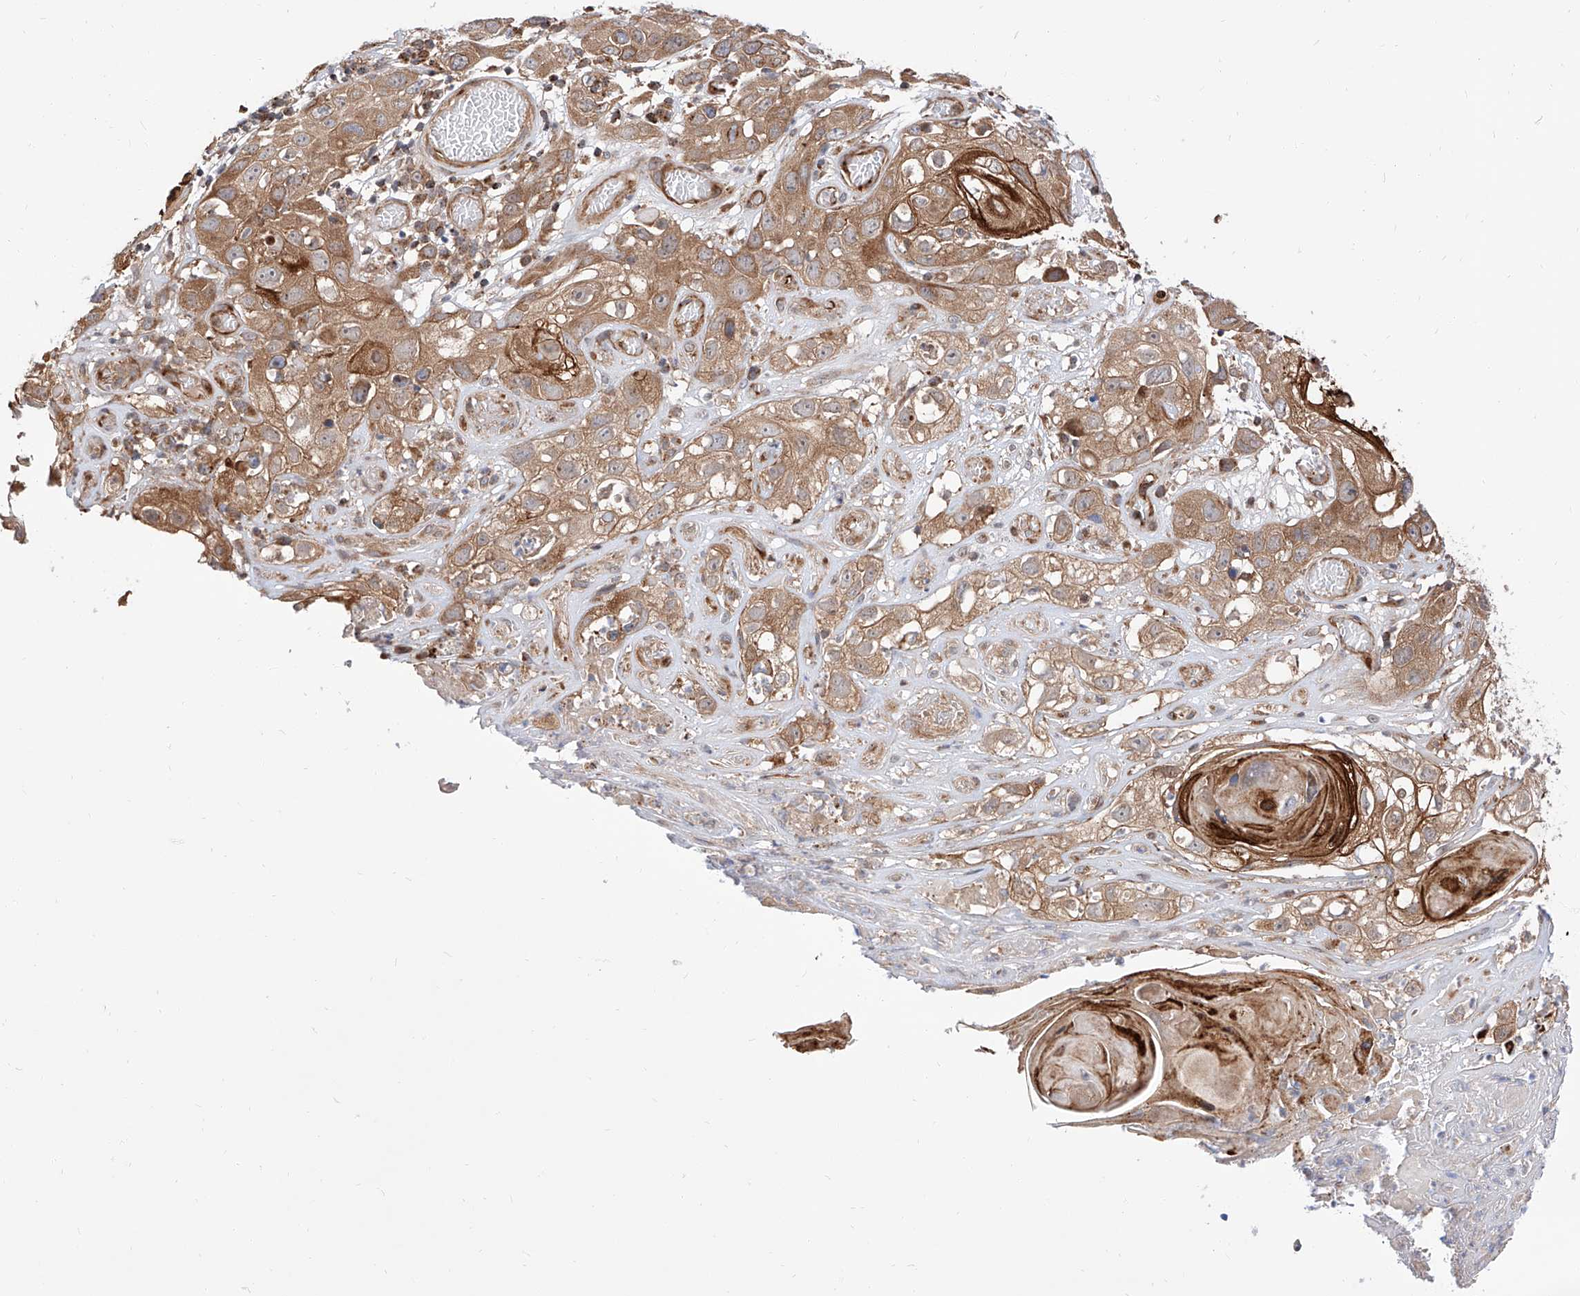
{"staining": {"intensity": "moderate", "quantity": ">75%", "location": "cytoplasmic/membranous"}, "tissue": "skin cancer", "cell_type": "Tumor cells", "image_type": "cancer", "snomed": [{"axis": "morphology", "description": "Squamous cell carcinoma, NOS"}, {"axis": "topography", "description": "Skin"}], "caption": "High-power microscopy captured an immunohistochemistry photomicrograph of squamous cell carcinoma (skin), revealing moderate cytoplasmic/membranous positivity in about >75% of tumor cells. (DAB (3,3'-diaminobenzidine) IHC with brightfield microscopy, high magnification).", "gene": "ISCA2", "patient": {"sex": "male", "age": 55}}